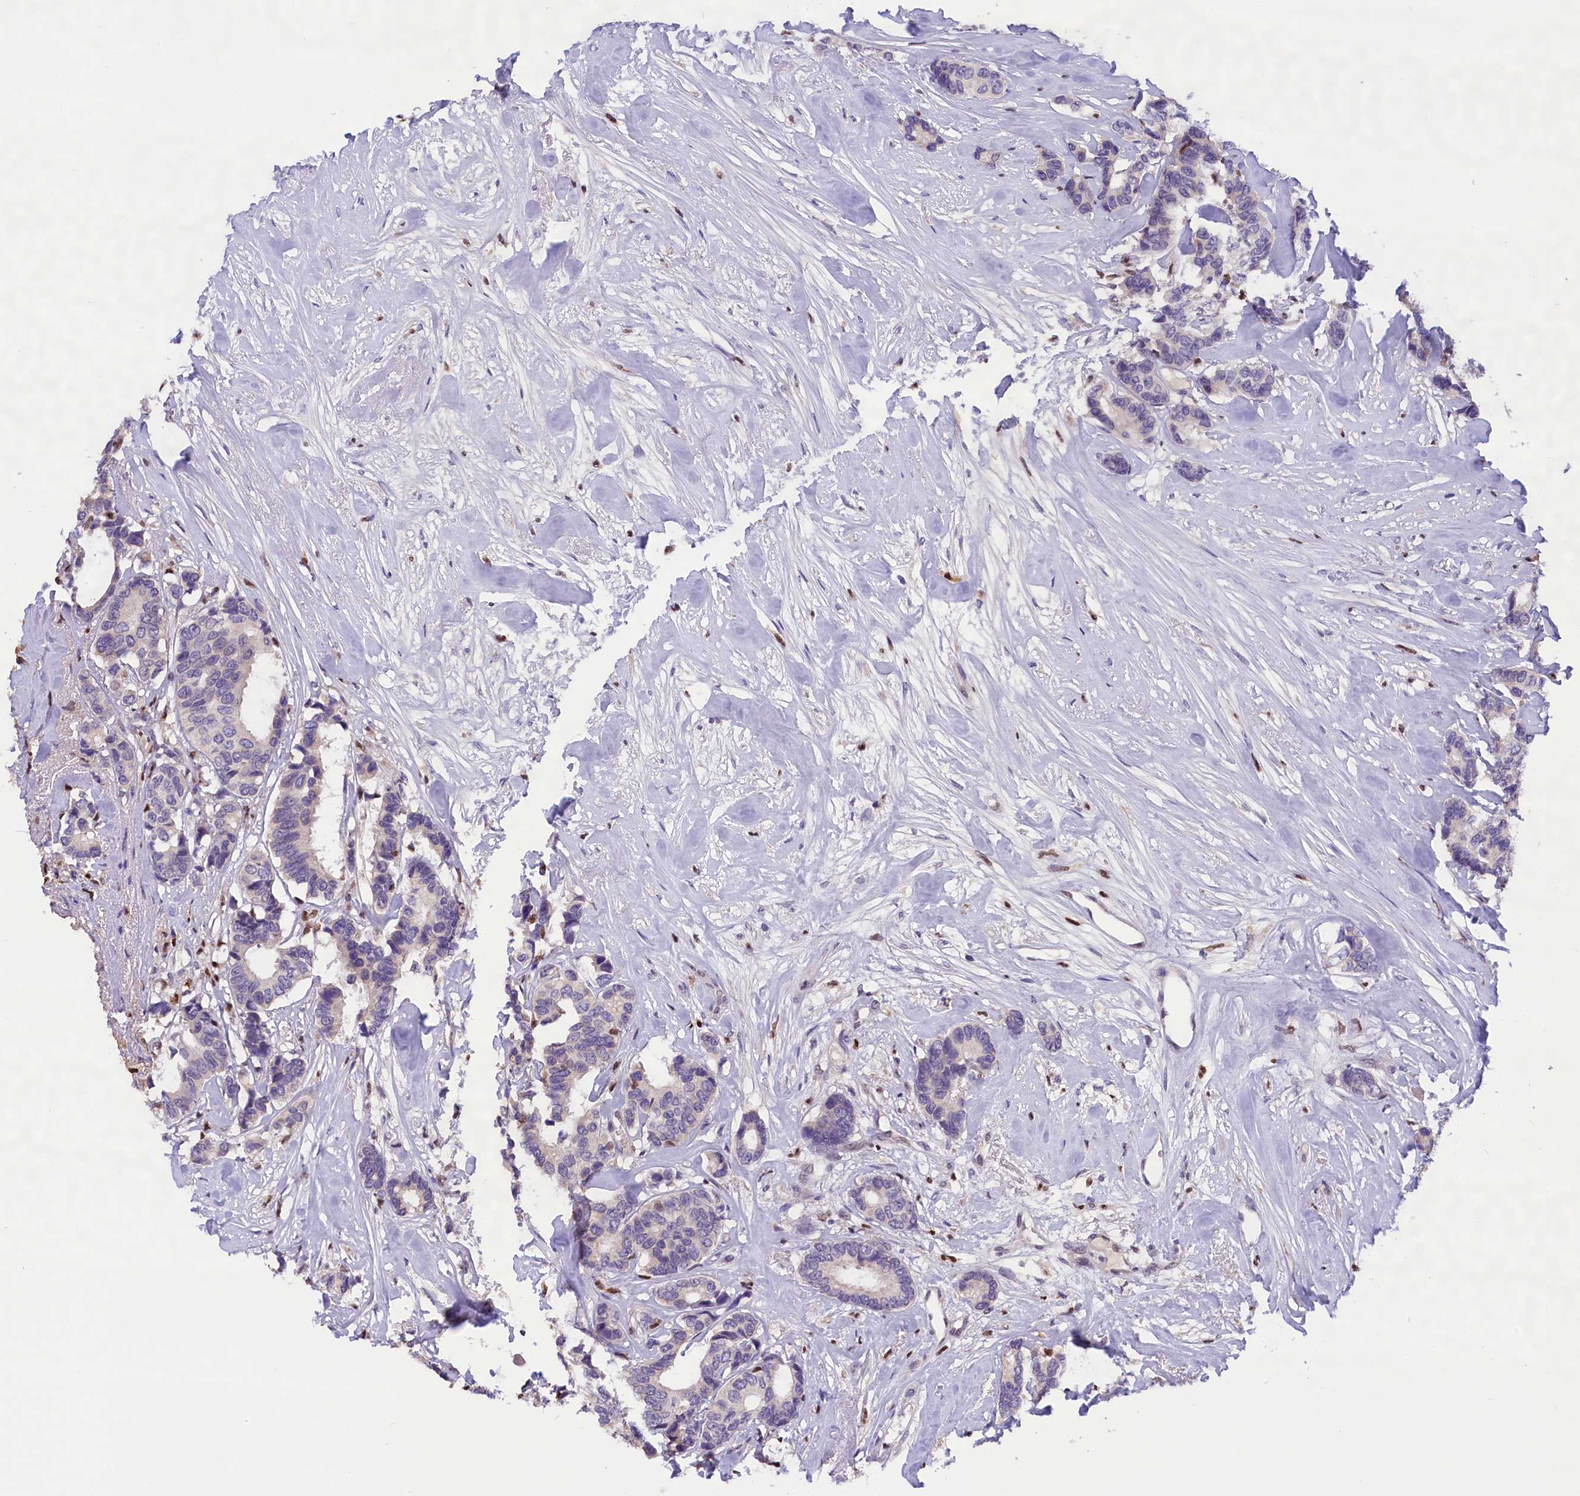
{"staining": {"intensity": "negative", "quantity": "none", "location": "none"}, "tissue": "breast cancer", "cell_type": "Tumor cells", "image_type": "cancer", "snomed": [{"axis": "morphology", "description": "Duct carcinoma"}, {"axis": "topography", "description": "Breast"}], "caption": "IHC image of human breast cancer (invasive ductal carcinoma) stained for a protein (brown), which demonstrates no expression in tumor cells.", "gene": "BTBD9", "patient": {"sex": "female", "age": 87}}